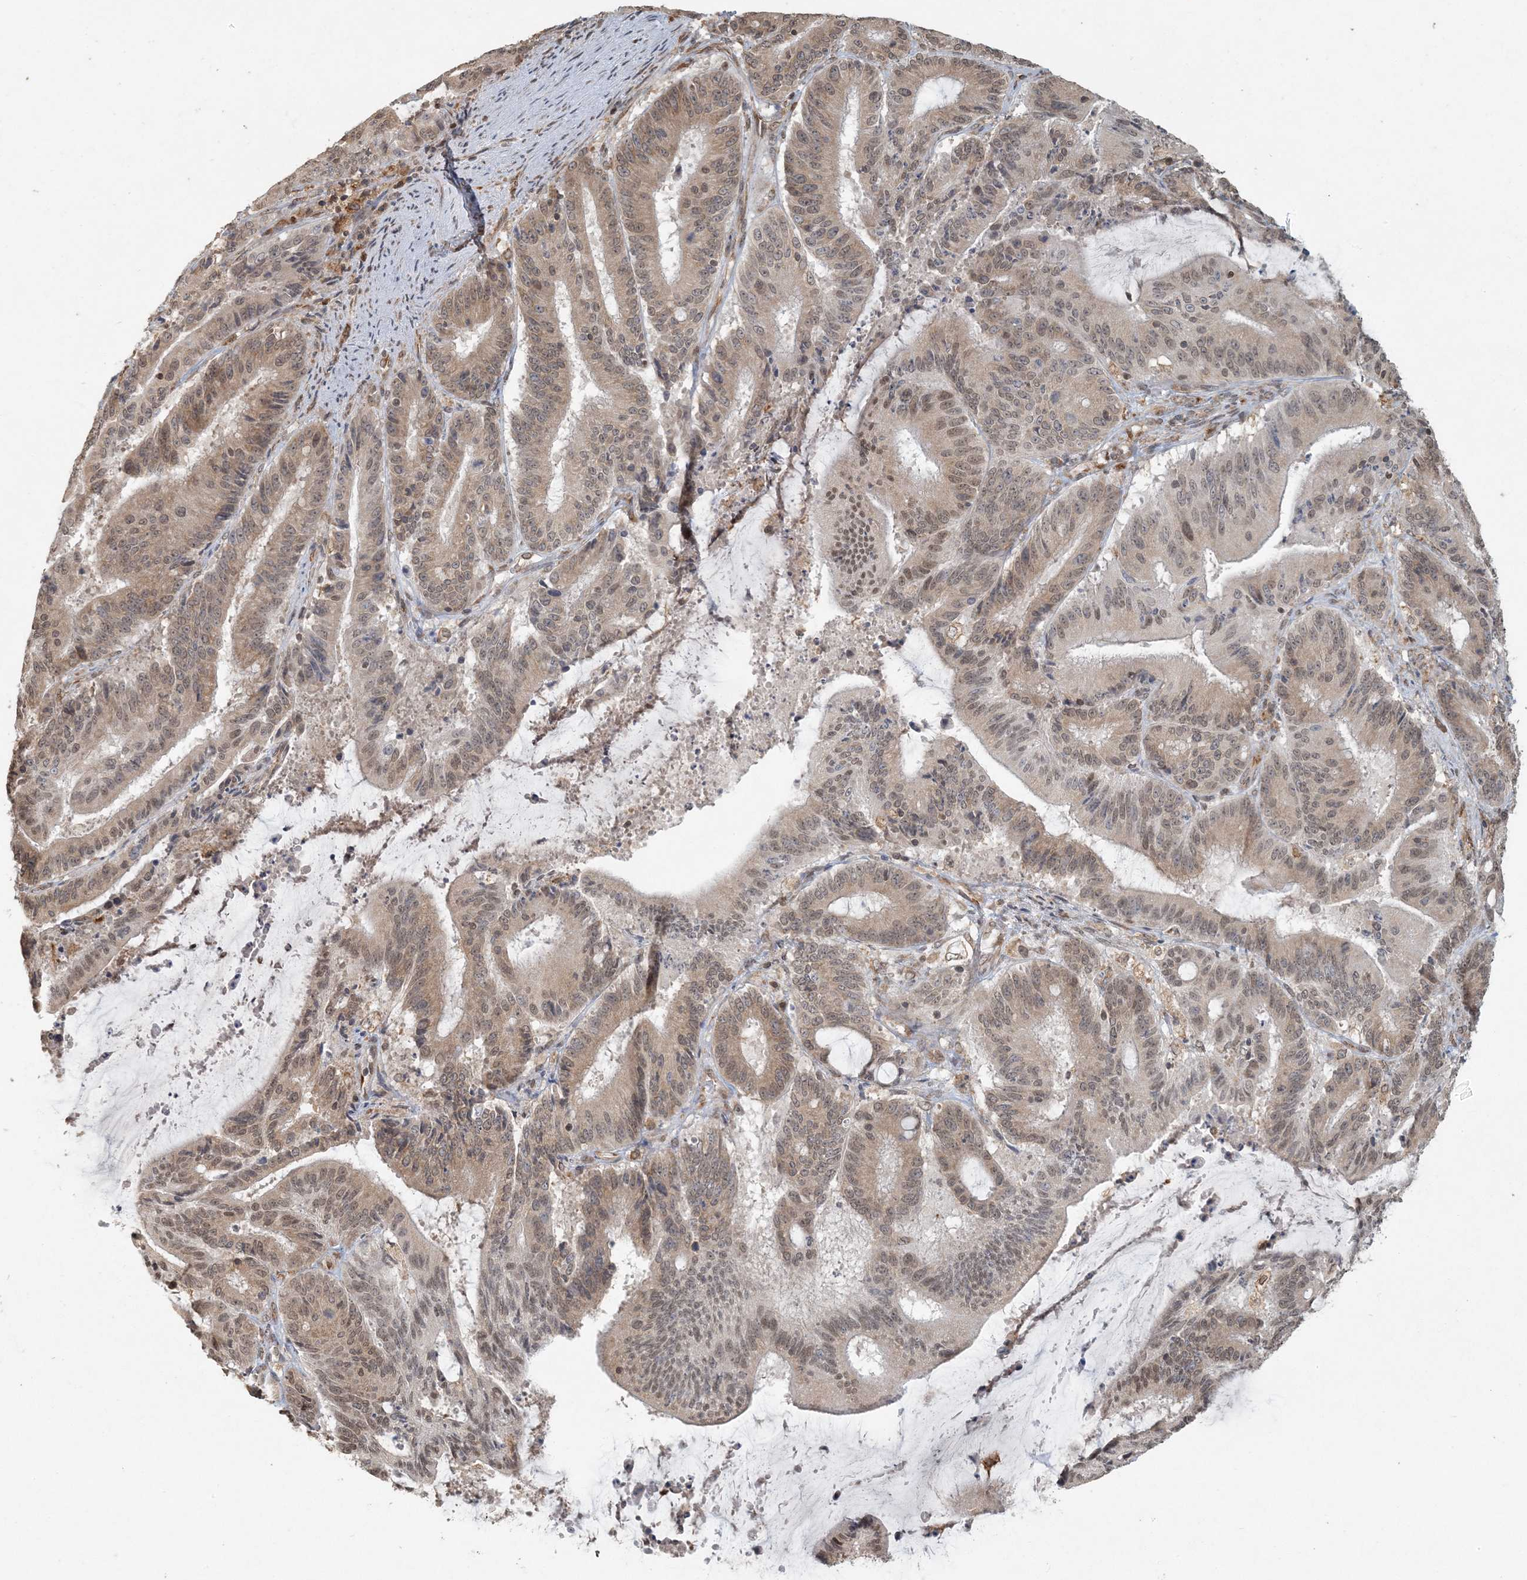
{"staining": {"intensity": "moderate", "quantity": ">75%", "location": "cytoplasmic/membranous,nuclear"}, "tissue": "liver cancer", "cell_type": "Tumor cells", "image_type": "cancer", "snomed": [{"axis": "morphology", "description": "Normal tissue, NOS"}, {"axis": "morphology", "description": "Cholangiocarcinoma"}, {"axis": "topography", "description": "Liver"}, {"axis": "topography", "description": "Peripheral nerve tissue"}], "caption": "Protein staining by IHC demonstrates moderate cytoplasmic/membranous and nuclear expression in approximately >75% of tumor cells in liver cancer (cholangiocarcinoma). The staining is performed using DAB (3,3'-diaminobenzidine) brown chromogen to label protein expression. The nuclei are counter-stained blue using hematoxylin.", "gene": "AK9", "patient": {"sex": "female", "age": 73}}